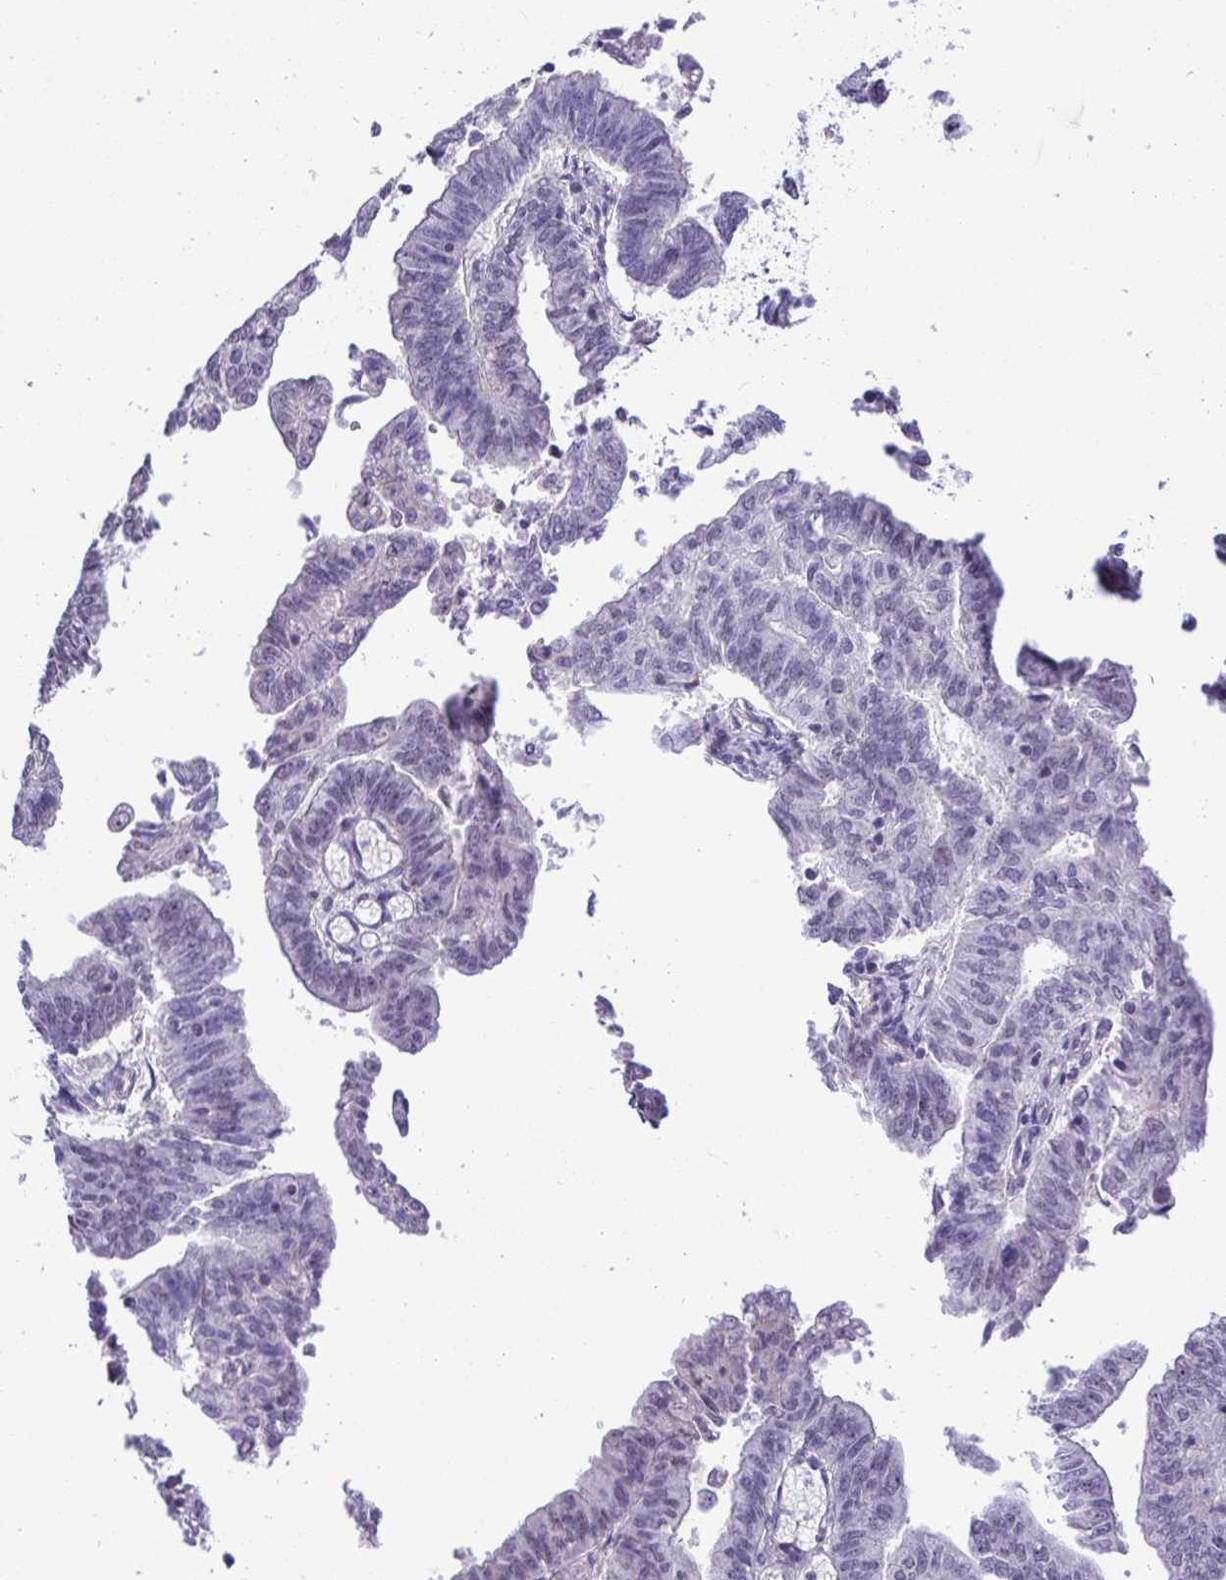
{"staining": {"intensity": "negative", "quantity": "none", "location": "none"}, "tissue": "endometrial cancer", "cell_type": "Tumor cells", "image_type": "cancer", "snomed": [{"axis": "morphology", "description": "Adenocarcinoma, NOS"}, {"axis": "topography", "description": "Endometrium"}], "caption": "Immunohistochemical staining of human adenocarcinoma (endometrial) displays no significant staining in tumor cells.", "gene": "YBX2", "patient": {"sex": "female", "age": 82}}